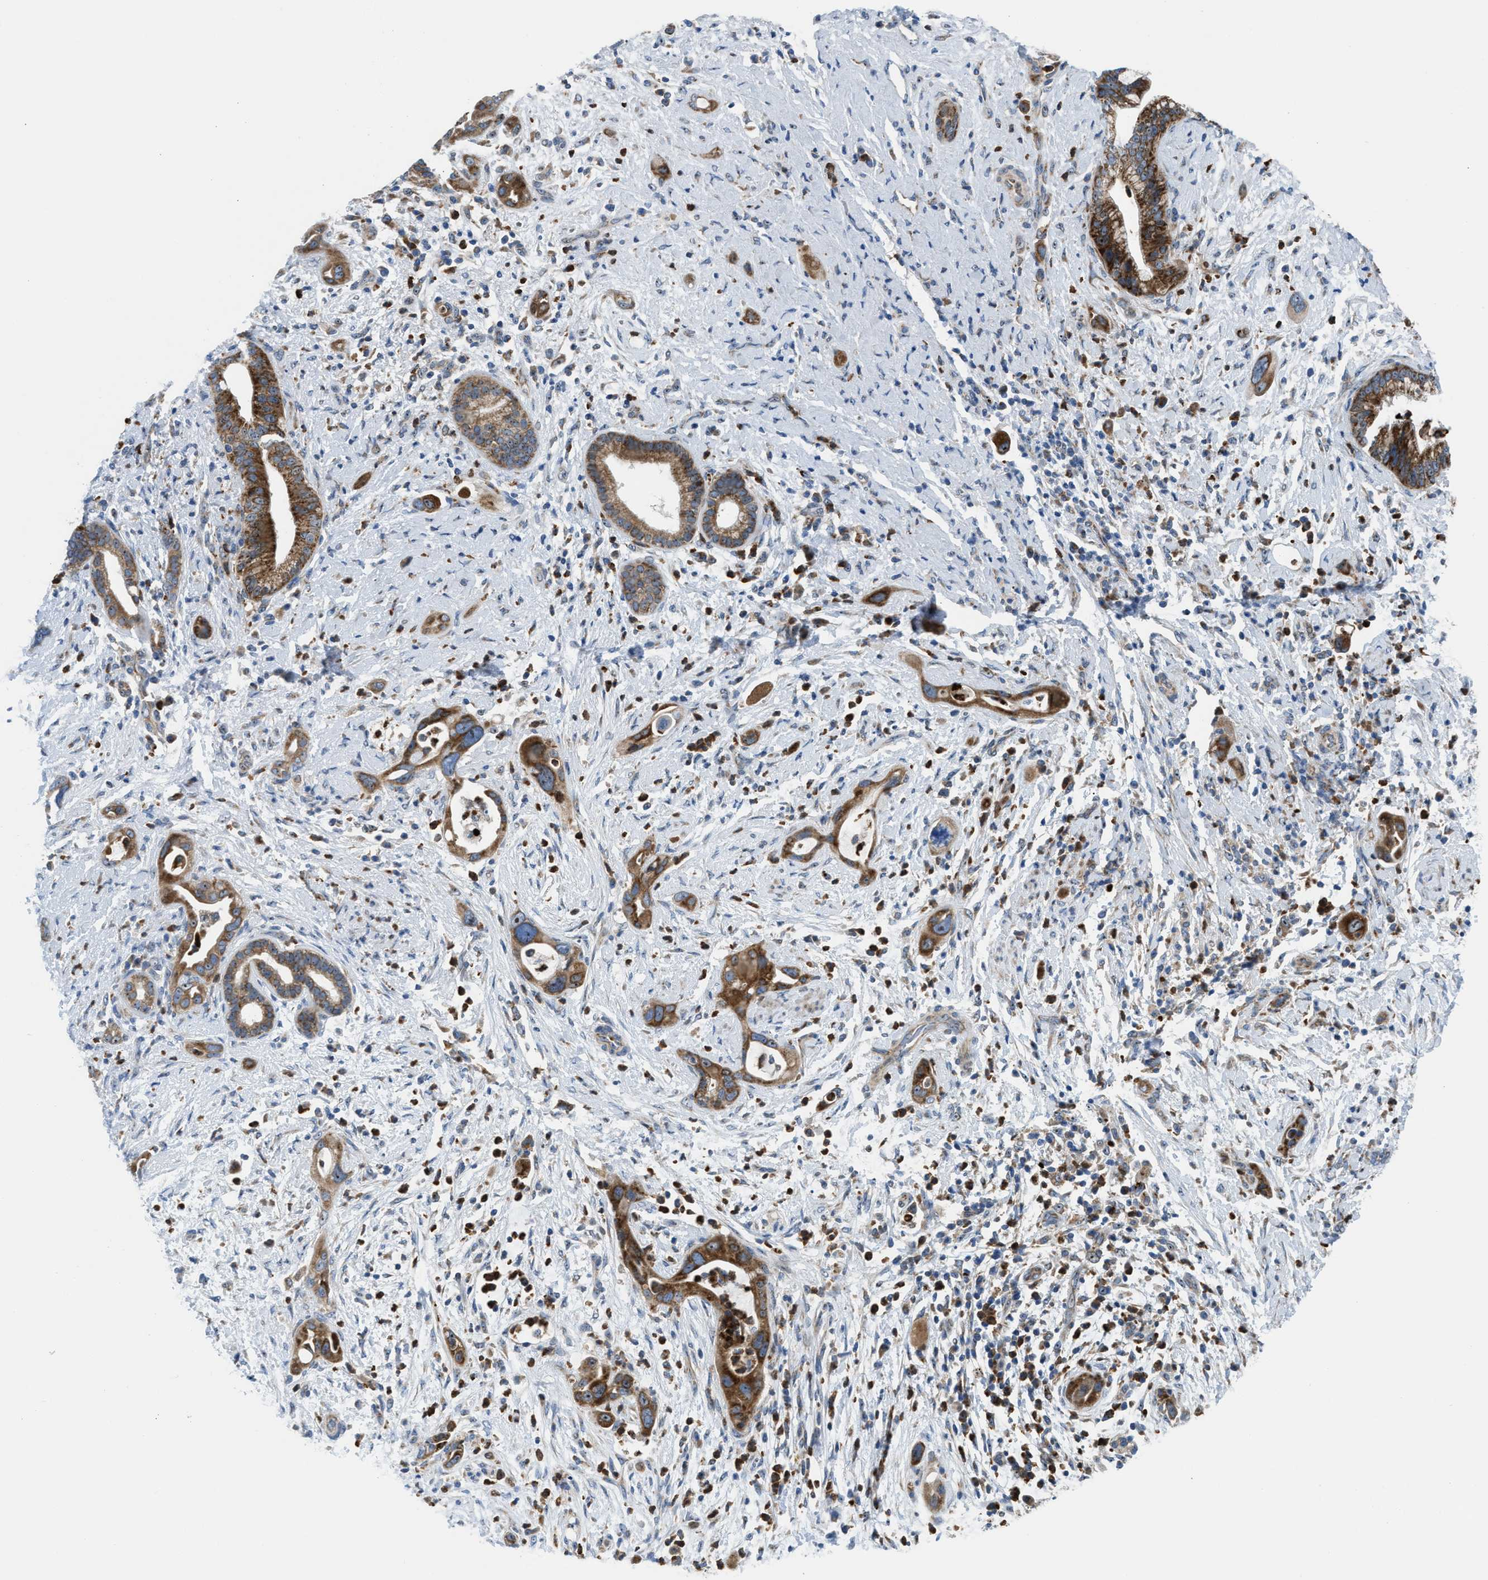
{"staining": {"intensity": "moderate", "quantity": ">75%", "location": "cytoplasmic/membranous"}, "tissue": "pancreatic cancer", "cell_type": "Tumor cells", "image_type": "cancer", "snomed": [{"axis": "morphology", "description": "Adenocarcinoma, NOS"}, {"axis": "topography", "description": "Pancreas"}], "caption": "DAB (3,3'-diaminobenzidine) immunohistochemical staining of human pancreatic cancer (adenocarcinoma) shows moderate cytoplasmic/membranous protein expression in about >75% of tumor cells. (IHC, brightfield microscopy, high magnification).", "gene": "TPH1", "patient": {"sex": "male", "age": 59}}